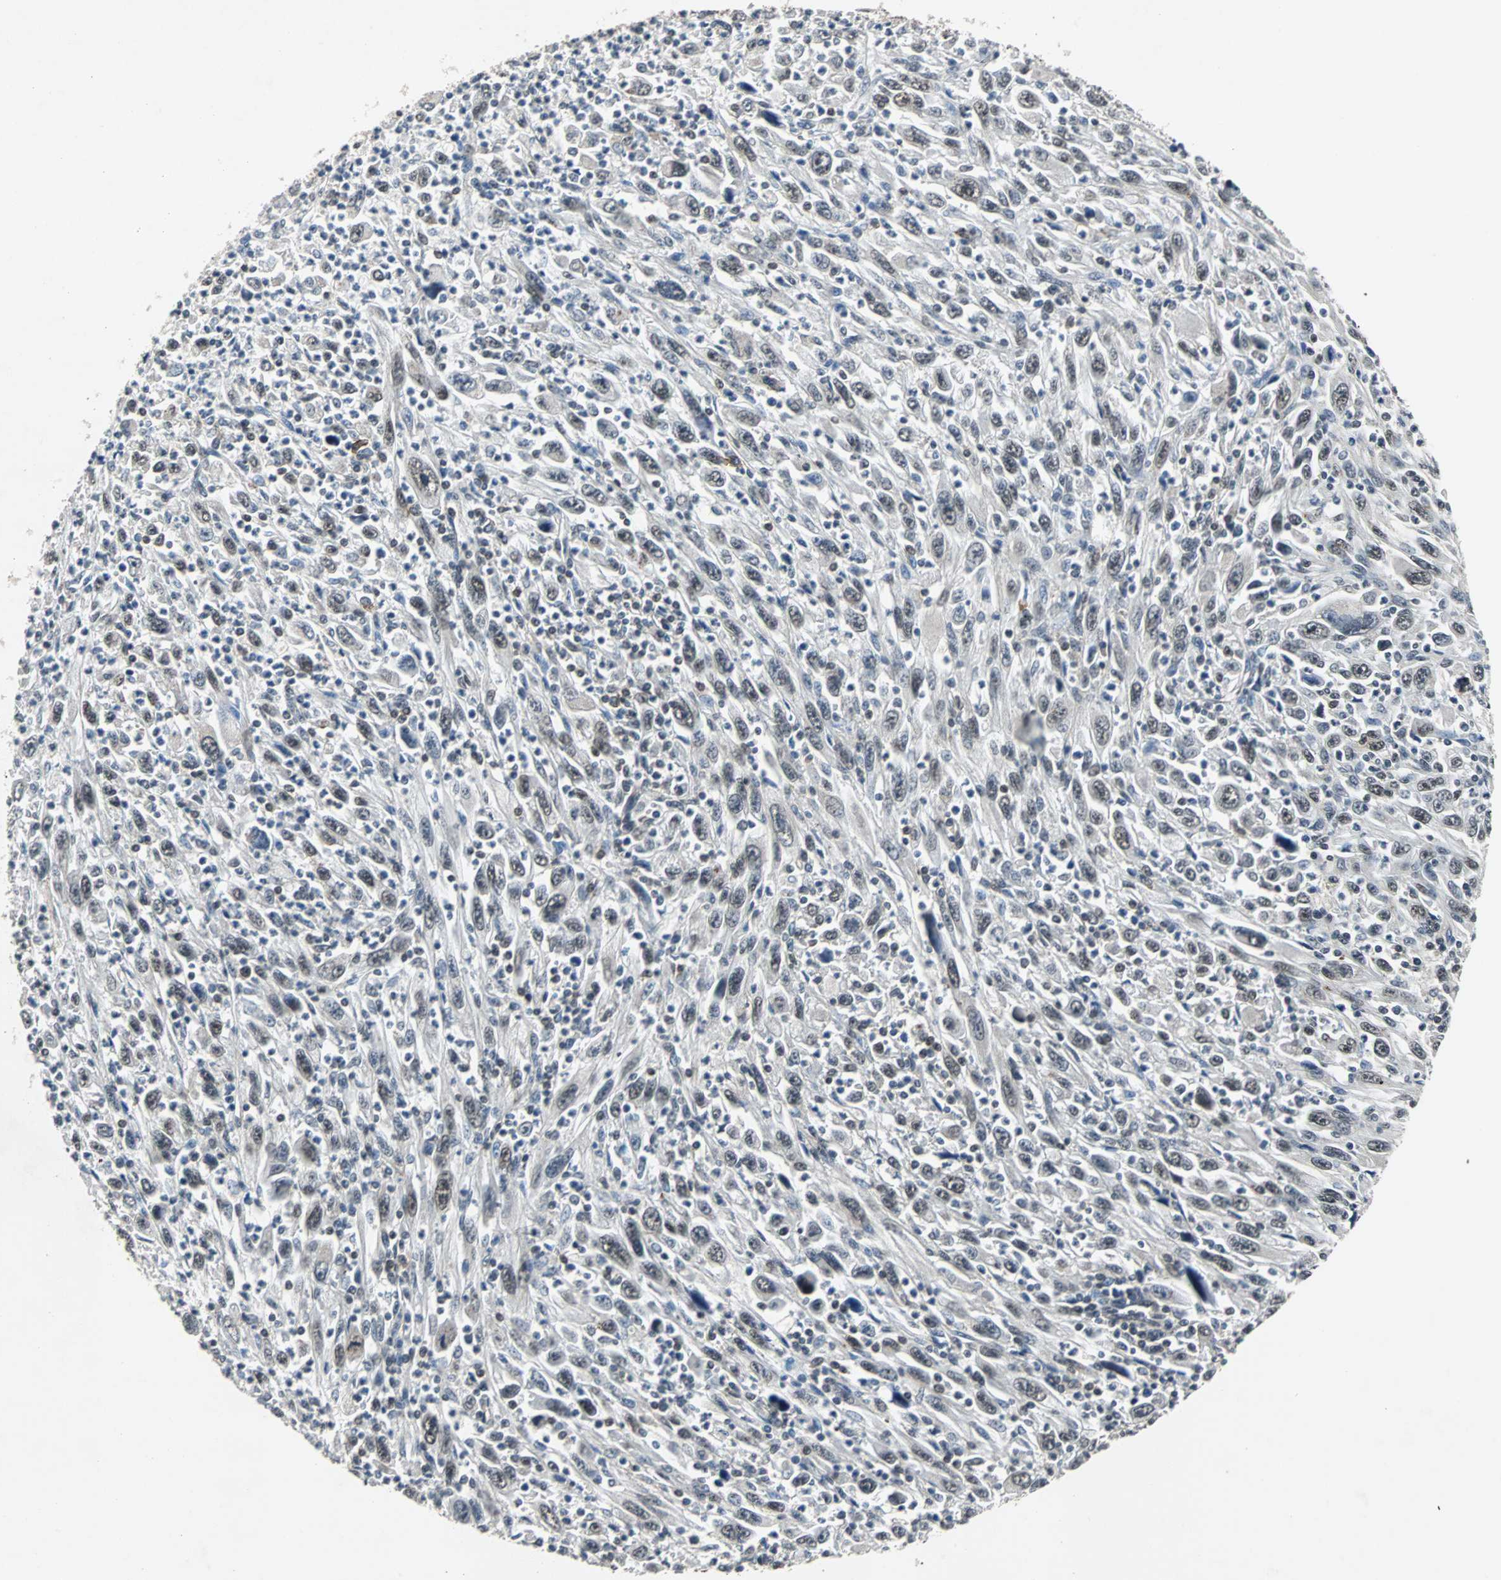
{"staining": {"intensity": "negative", "quantity": "none", "location": "none"}, "tissue": "melanoma", "cell_type": "Tumor cells", "image_type": "cancer", "snomed": [{"axis": "morphology", "description": "Malignant melanoma, Metastatic site"}, {"axis": "topography", "description": "Skin"}], "caption": "This is an IHC photomicrograph of malignant melanoma (metastatic site). There is no staining in tumor cells.", "gene": "LSR", "patient": {"sex": "female", "age": 56}}